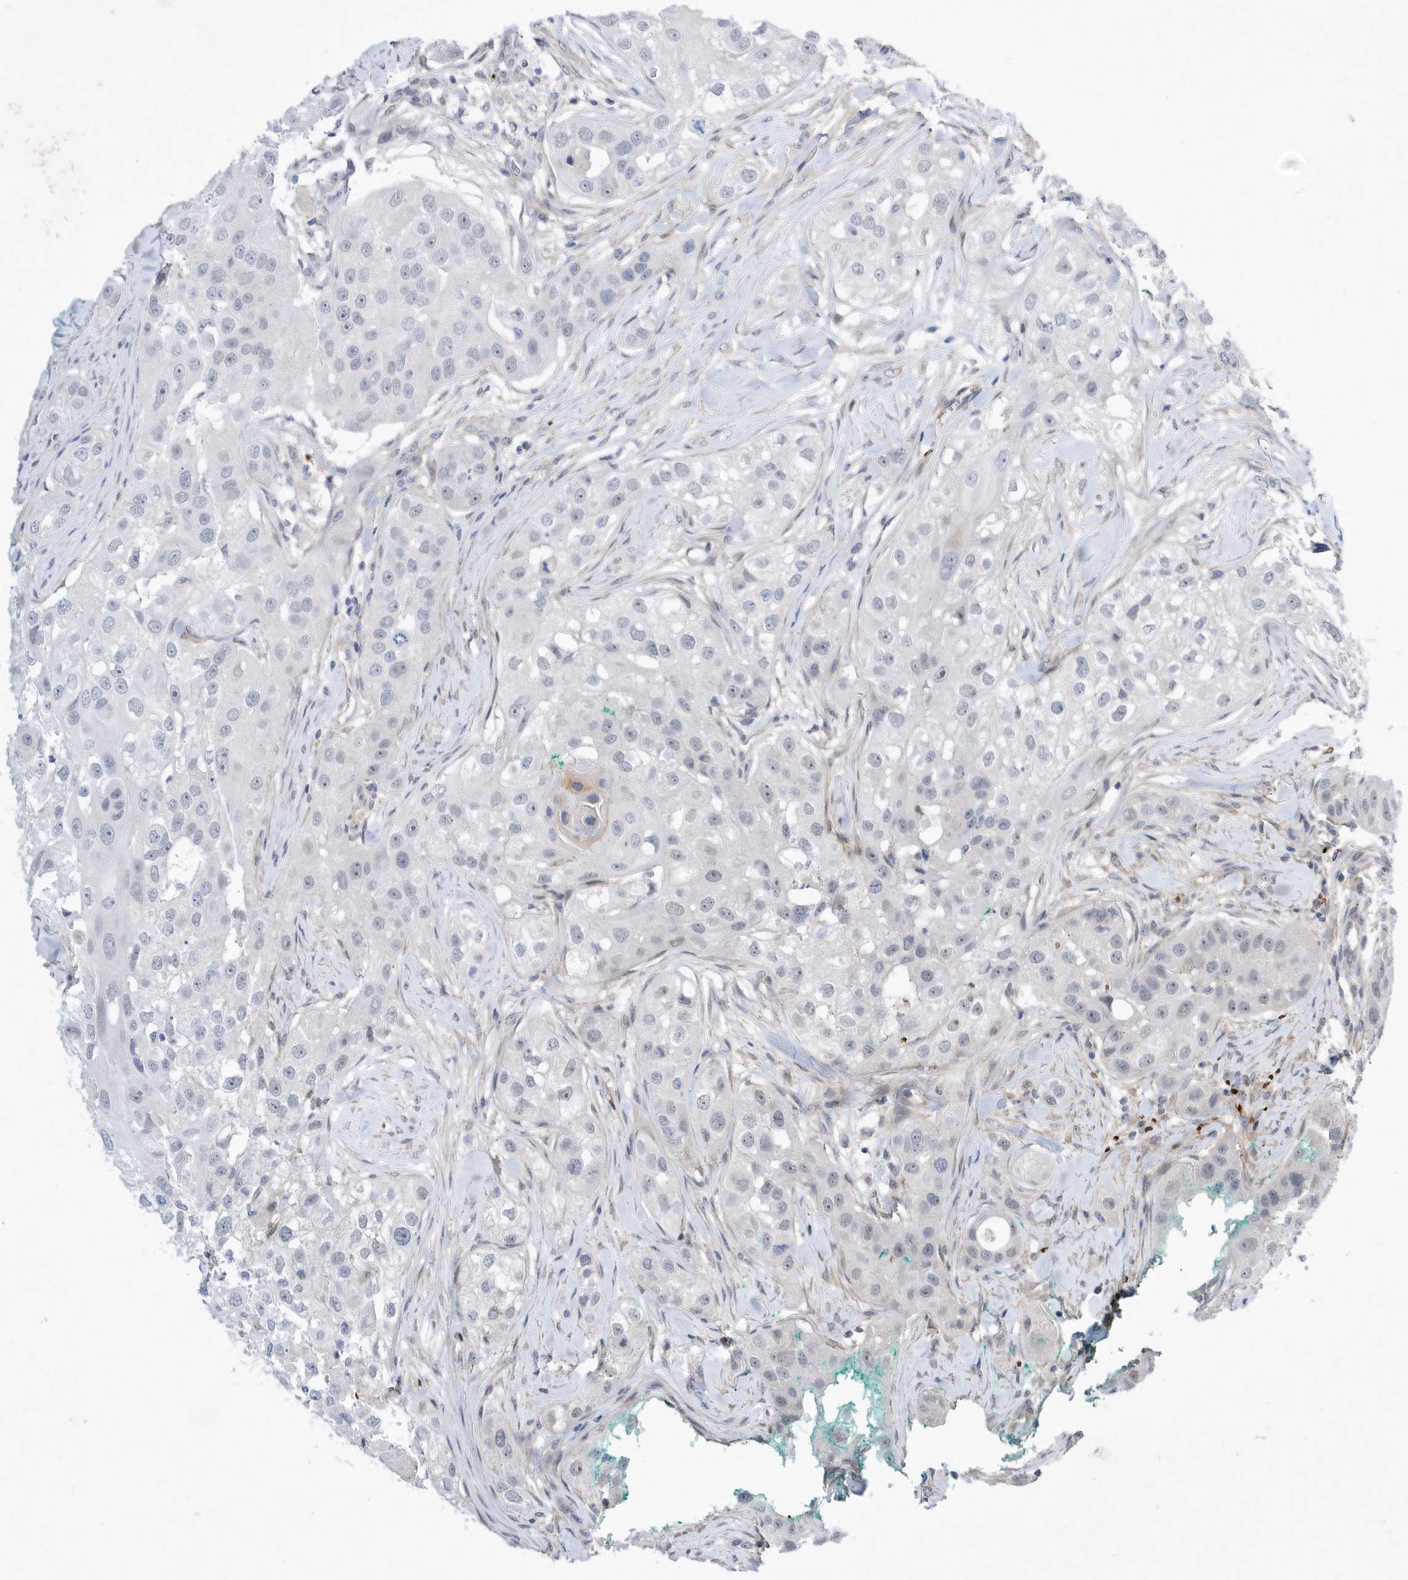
{"staining": {"intensity": "negative", "quantity": "none", "location": "none"}, "tissue": "head and neck cancer", "cell_type": "Tumor cells", "image_type": "cancer", "snomed": [{"axis": "morphology", "description": "Normal tissue, NOS"}, {"axis": "morphology", "description": "Squamous cell carcinoma, NOS"}, {"axis": "topography", "description": "Skeletal muscle"}, {"axis": "topography", "description": "Head-Neck"}], "caption": "This is an immunohistochemistry (IHC) image of head and neck cancer (squamous cell carcinoma). There is no staining in tumor cells.", "gene": "ZNF875", "patient": {"sex": "male", "age": 51}}